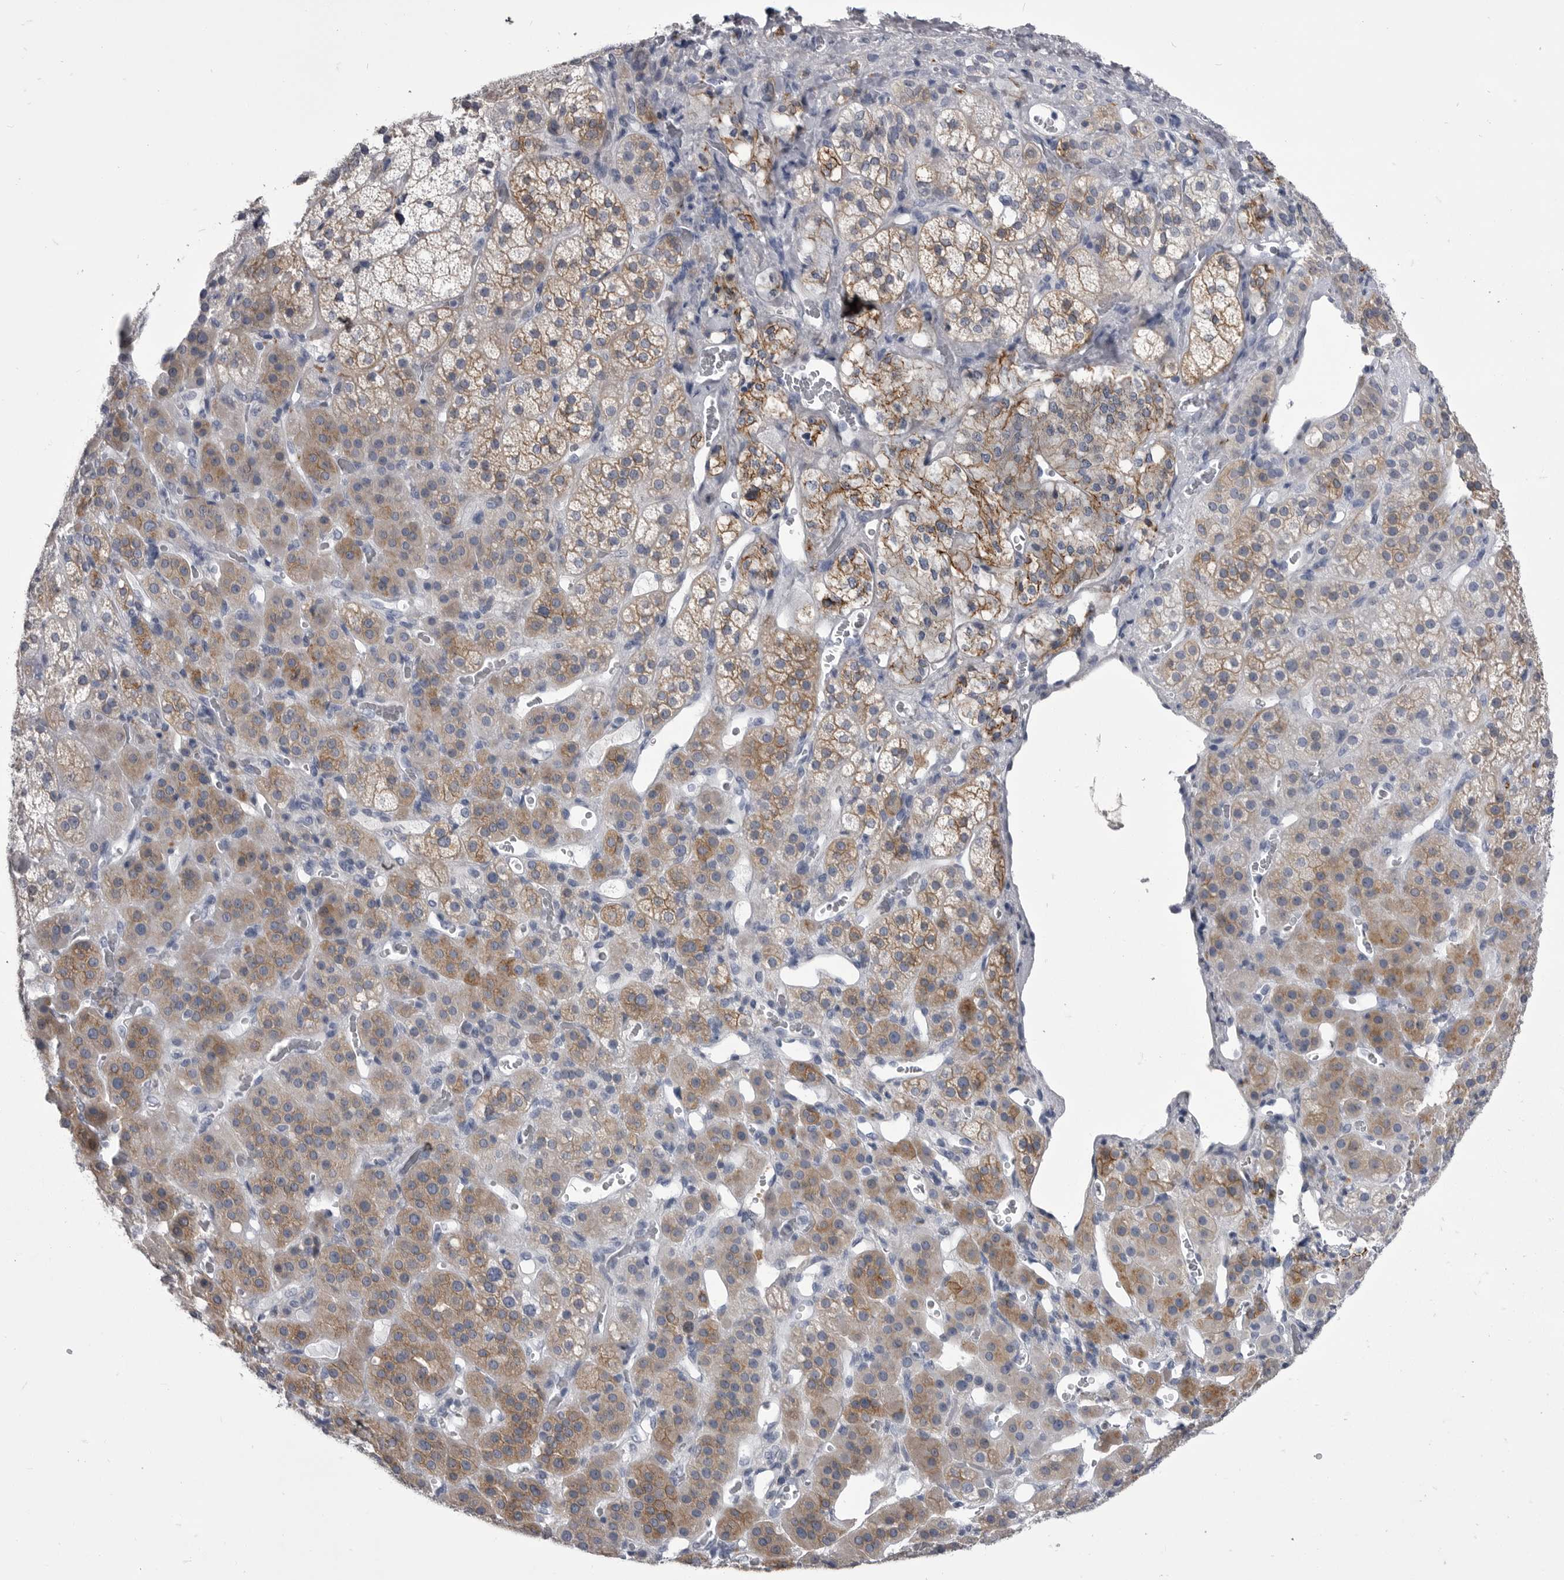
{"staining": {"intensity": "moderate", "quantity": "25%-75%", "location": "cytoplasmic/membranous"}, "tissue": "adrenal gland", "cell_type": "Glandular cells", "image_type": "normal", "snomed": [{"axis": "morphology", "description": "Normal tissue, NOS"}, {"axis": "topography", "description": "Adrenal gland"}], "caption": "There is medium levels of moderate cytoplasmic/membranous staining in glandular cells of unremarkable adrenal gland, as demonstrated by immunohistochemical staining (brown color).", "gene": "ANK2", "patient": {"sex": "male", "age": 57}}